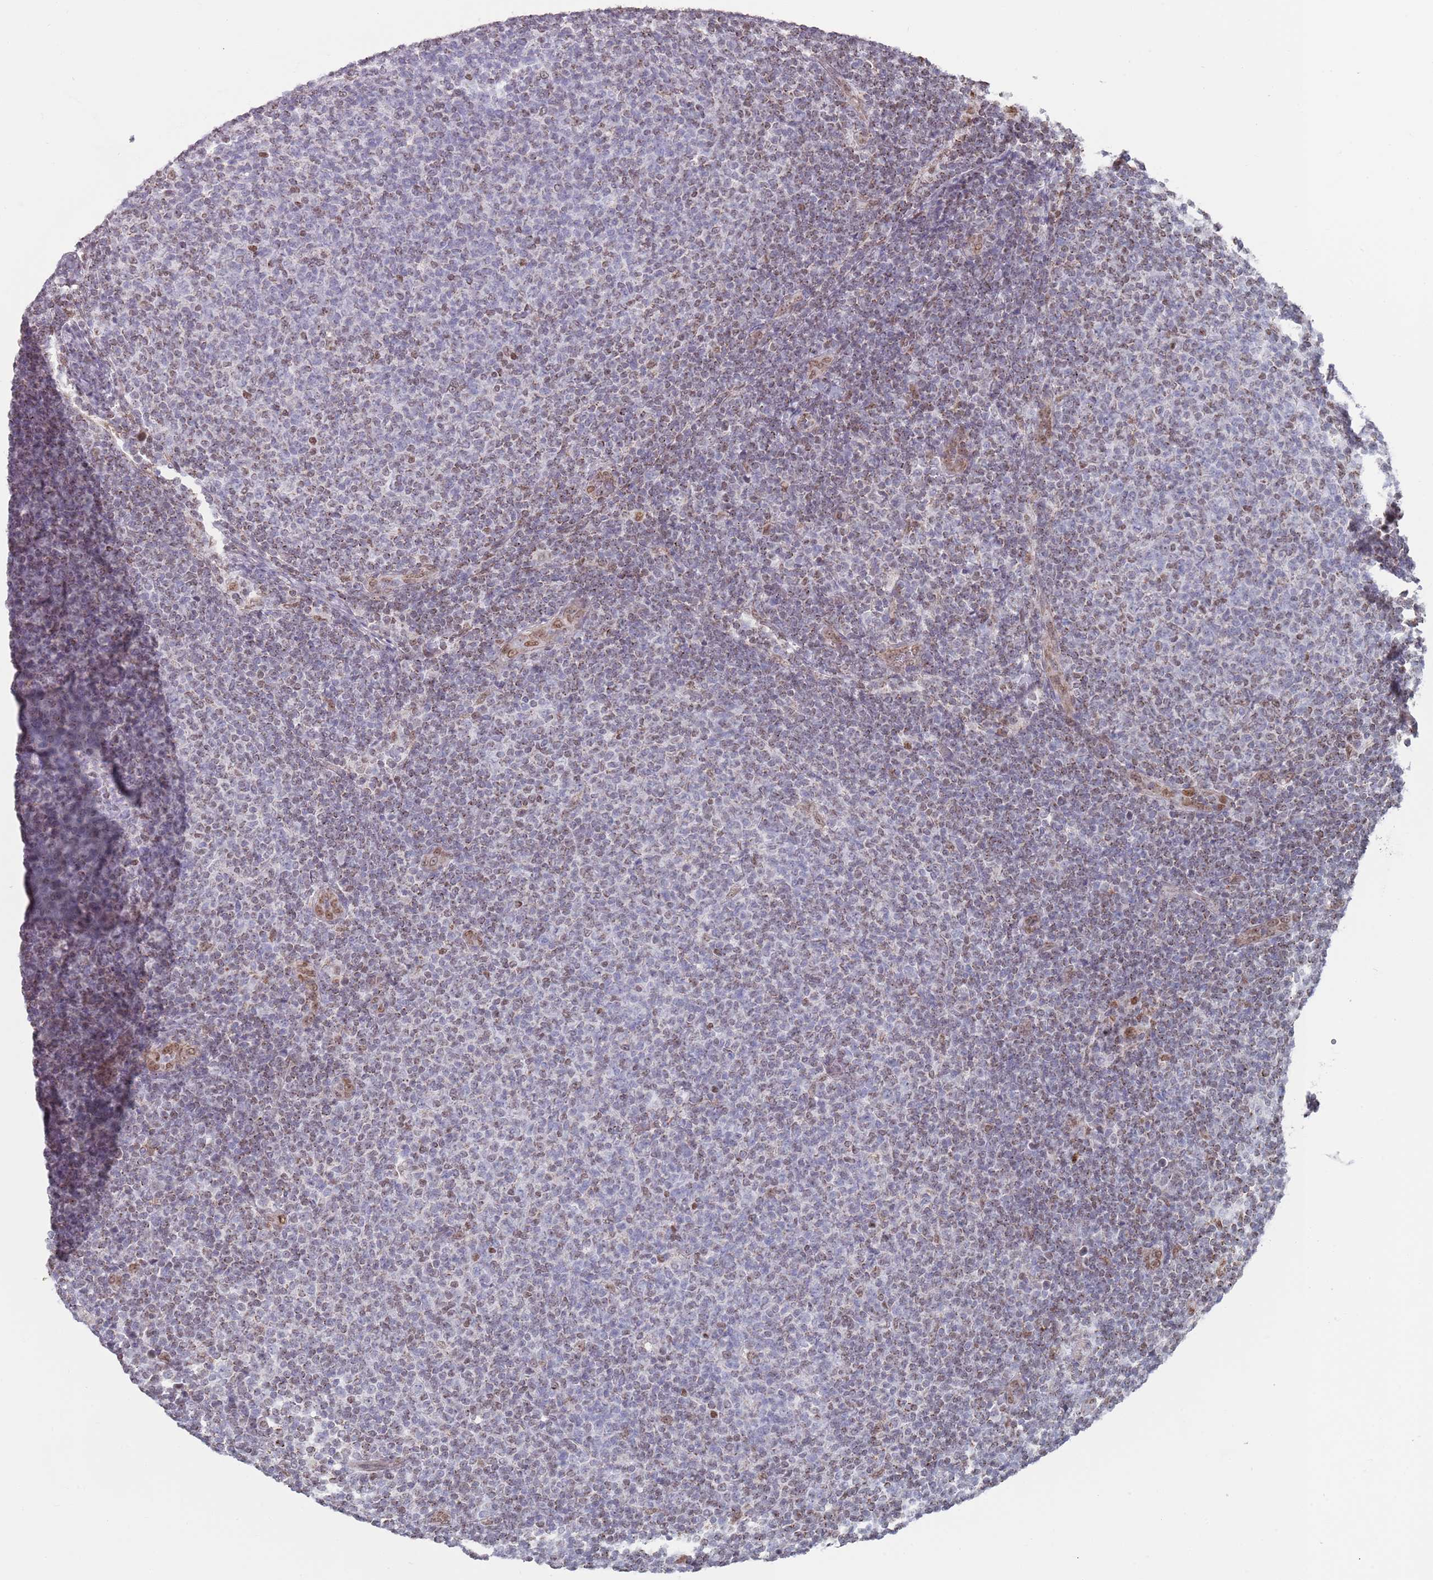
{"staining": {"intensity": "negative", "quantity": "none", "location": "none"}, "tissue": "lymphoma", "cell_type": "Tumor cells", "image_type": "cancer", "snomed": [{"axis": "morphology", "description": "Malignant lymphoma, non-Hodgkin's type, Low grade"}, {"axis": "topography", "description": "Lymph node"}], "caption": "Immunohistochemistry micrograph of neoplastic tissue: human lymphoma stained with DAB displays no significant protein expression in tumor cells.", "gene": "MFSD12", "patient": {"sex": "male", "age": 66}}